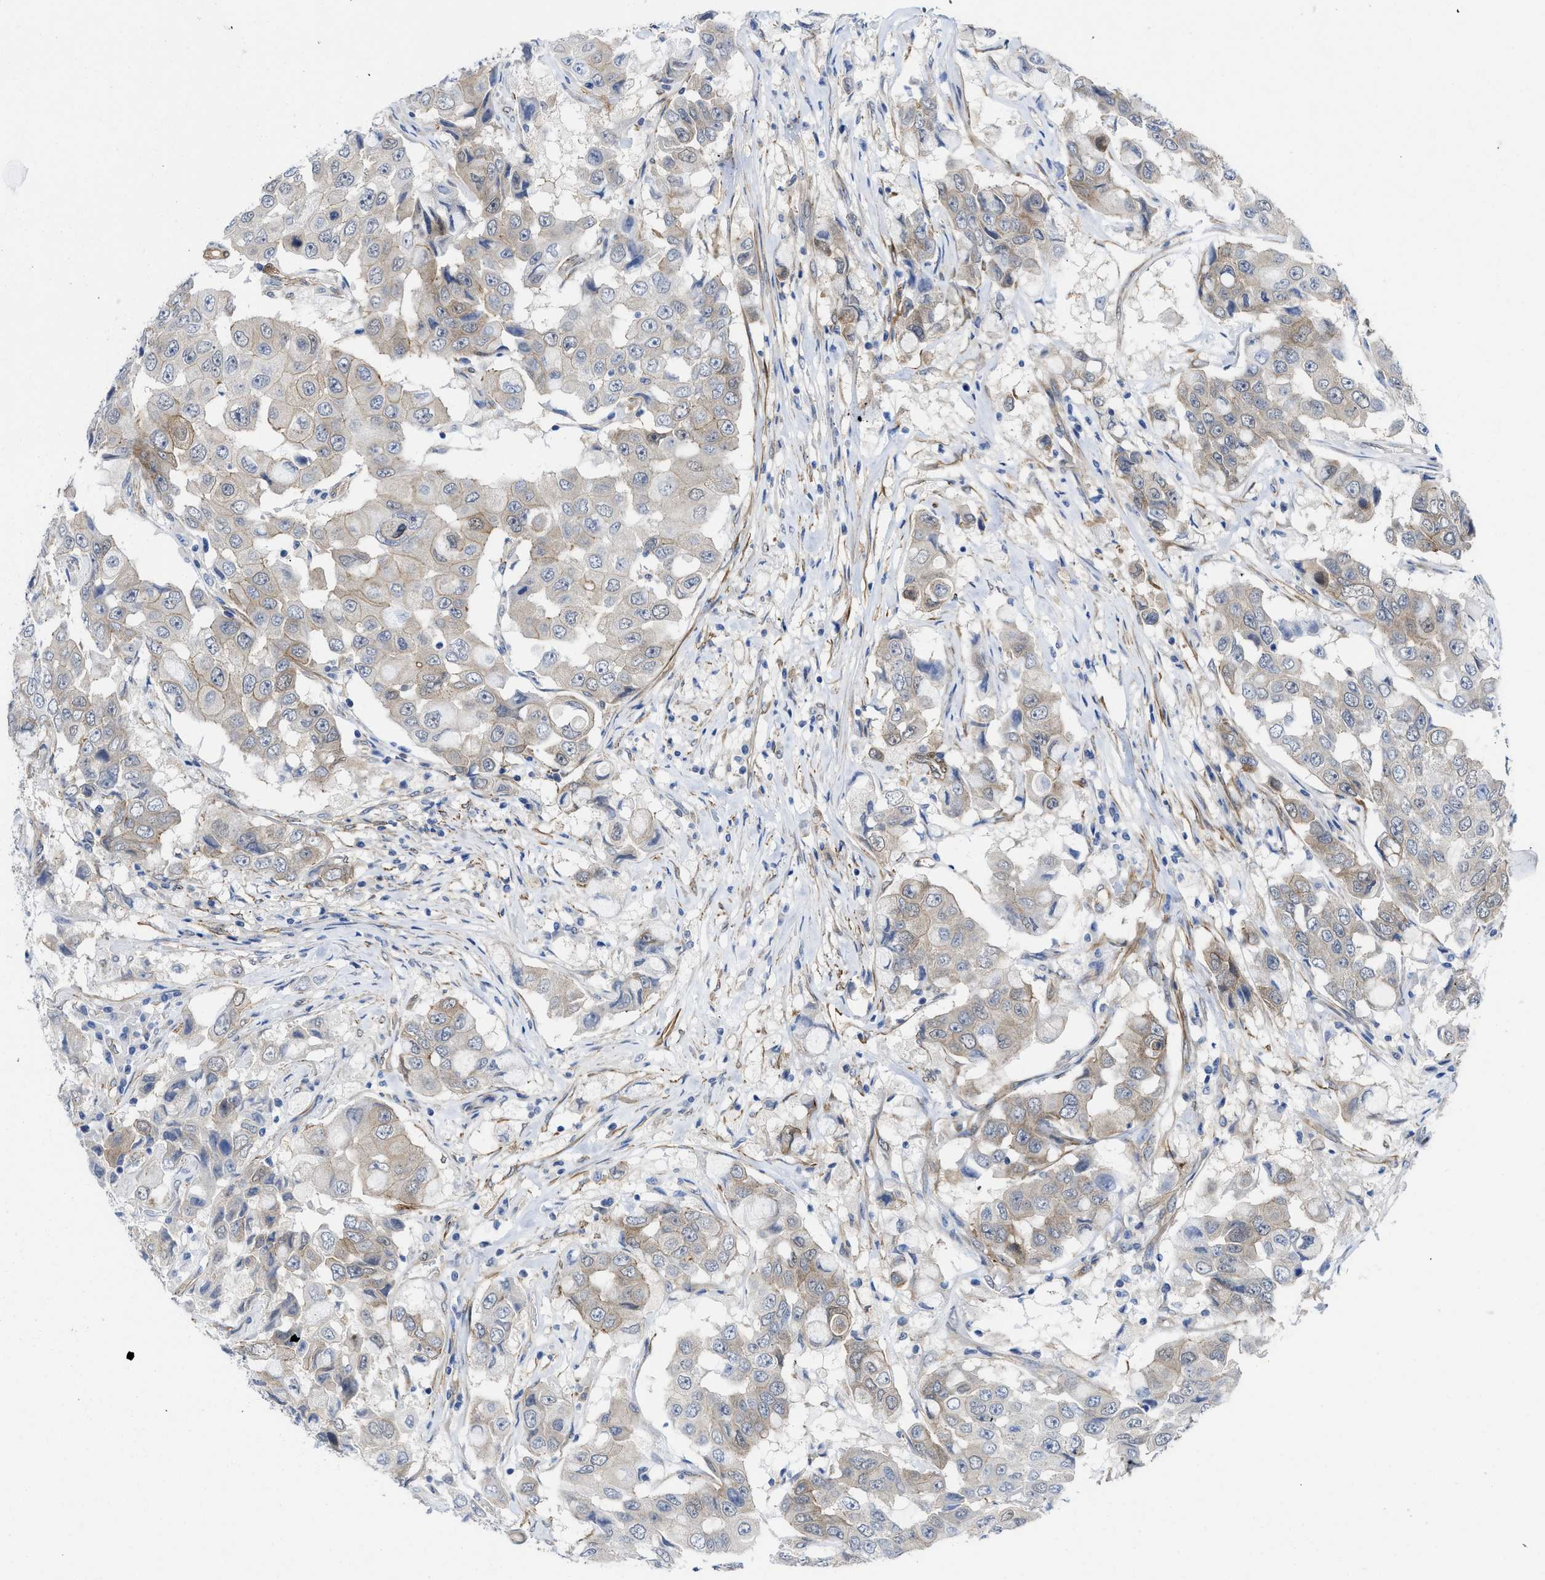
{"staining": {"intensity": "weak", "quantity": "25%-75%", "location": "cytoplasmic/membranous"}, "tissue": "breast cancer", "cell_type": "Tumor cells", "image_type": "cancer", "snomed": [{"axis": "morphology", "description": "Duct carcinoma"}, {"axis": "topography", "description": "Breast"}], "caption": "IHC photomicrograph of human intraductal carcinoma (breast) stained for a protein (brown), which reveals low levels of weak cytoplasmic/membranous expression in about 25%-75% of tumor cells.", "gene": "PDLIM5", "patient": {"sex": "female", "age": 27}}